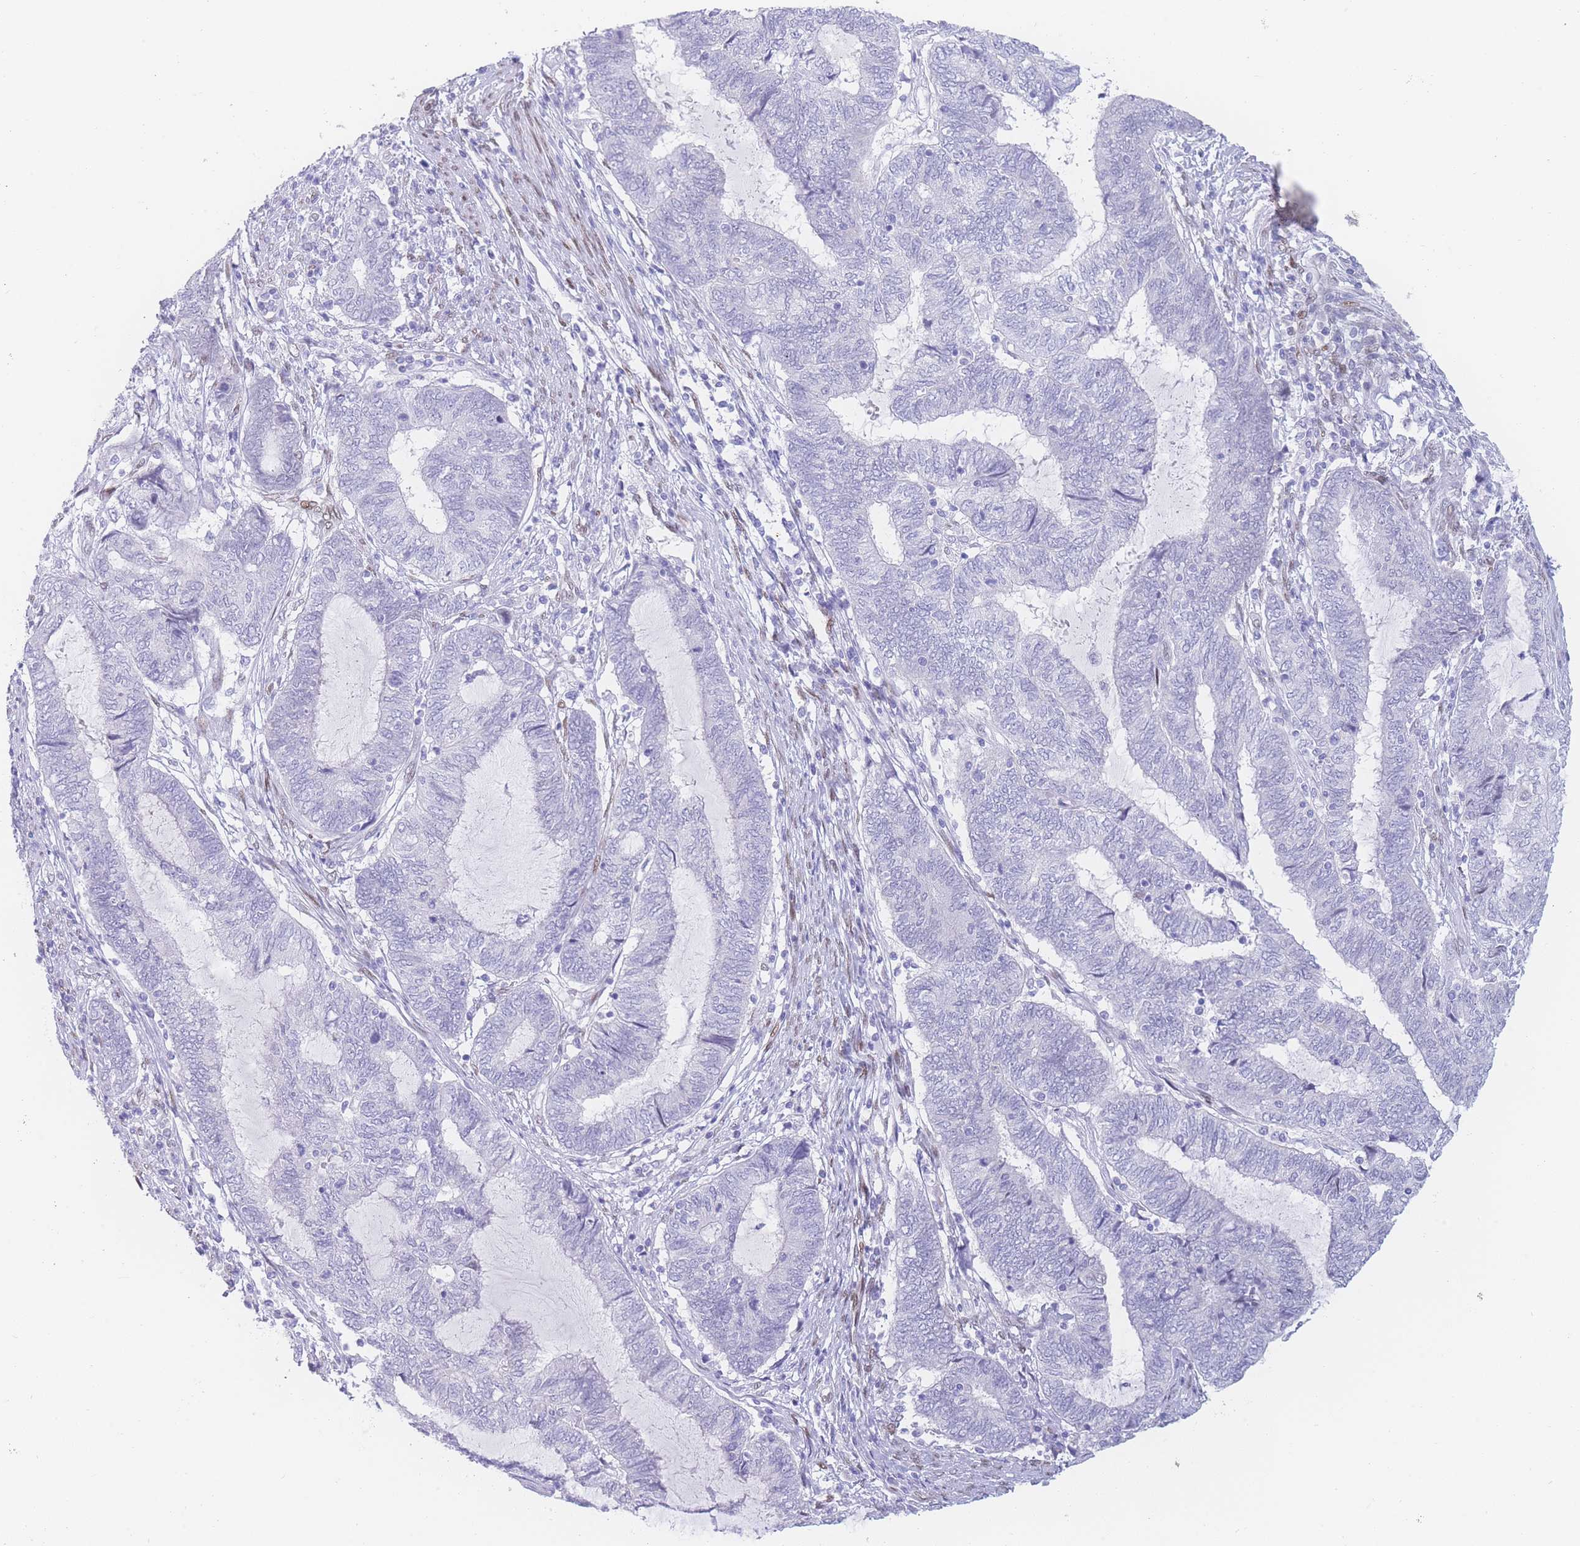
{"staining": {"intensity": "negative", "quantity": "none", "location": "none"}, "tissue": "endometrial cancer", "cell_type": "Tumor cells", "image_type": "cancer", "snomed": [{"axis": "morphology", "description": "Adenocarcinoma, NOS"}, {"axis": "topography", "description": "Uterus"}, {"axis": "topography", "description": "Endometrium"}], "caption": "This is an immunohistochemistry (IHC) photomicrograph of human endometrial cancer (adenocarcinoma). There is no expression in tumor cells.", "gene": "PSMB5", "patient": {"sex": "female", "age": 70}}